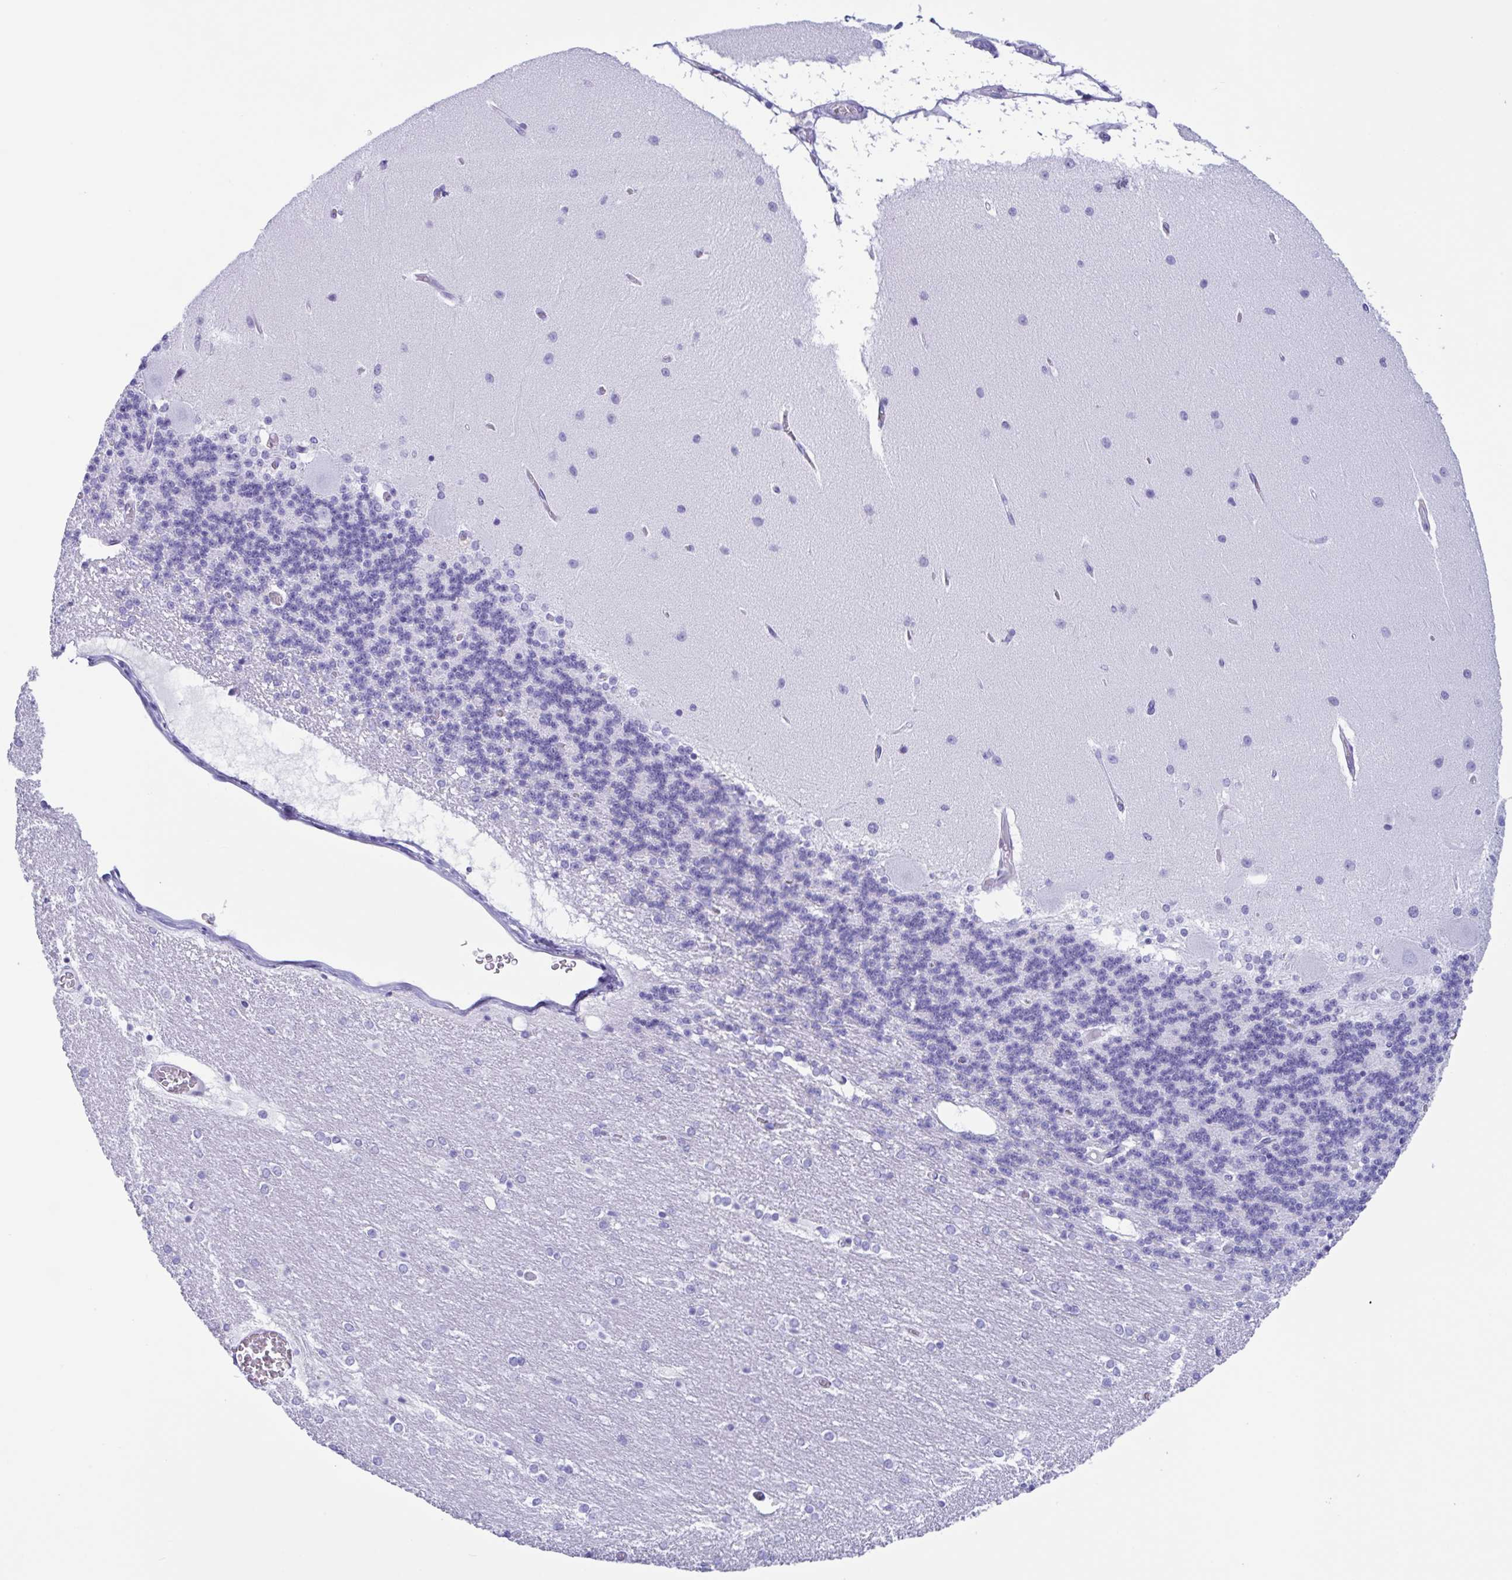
{"staining": {"intensity": "negative", "quantity": "none", "location": "none"}, "tissue": "cerebellum", "cell_type": "Cells in granular layer", "image_type": "normal", "snomed": [{"axis": "morphology", "description": "Normal tissue, NOS"}, {"axis": "topography", "description": "Cerebellum"}], "caption": "Immunohistochemistry (IHC) micrograph of benign cerebellum stained for a protein (brown), which exhibits no positivity in cells in granular layer.", "gene": "ZNF850", "patient": {"sex": "female", "age": 54}}